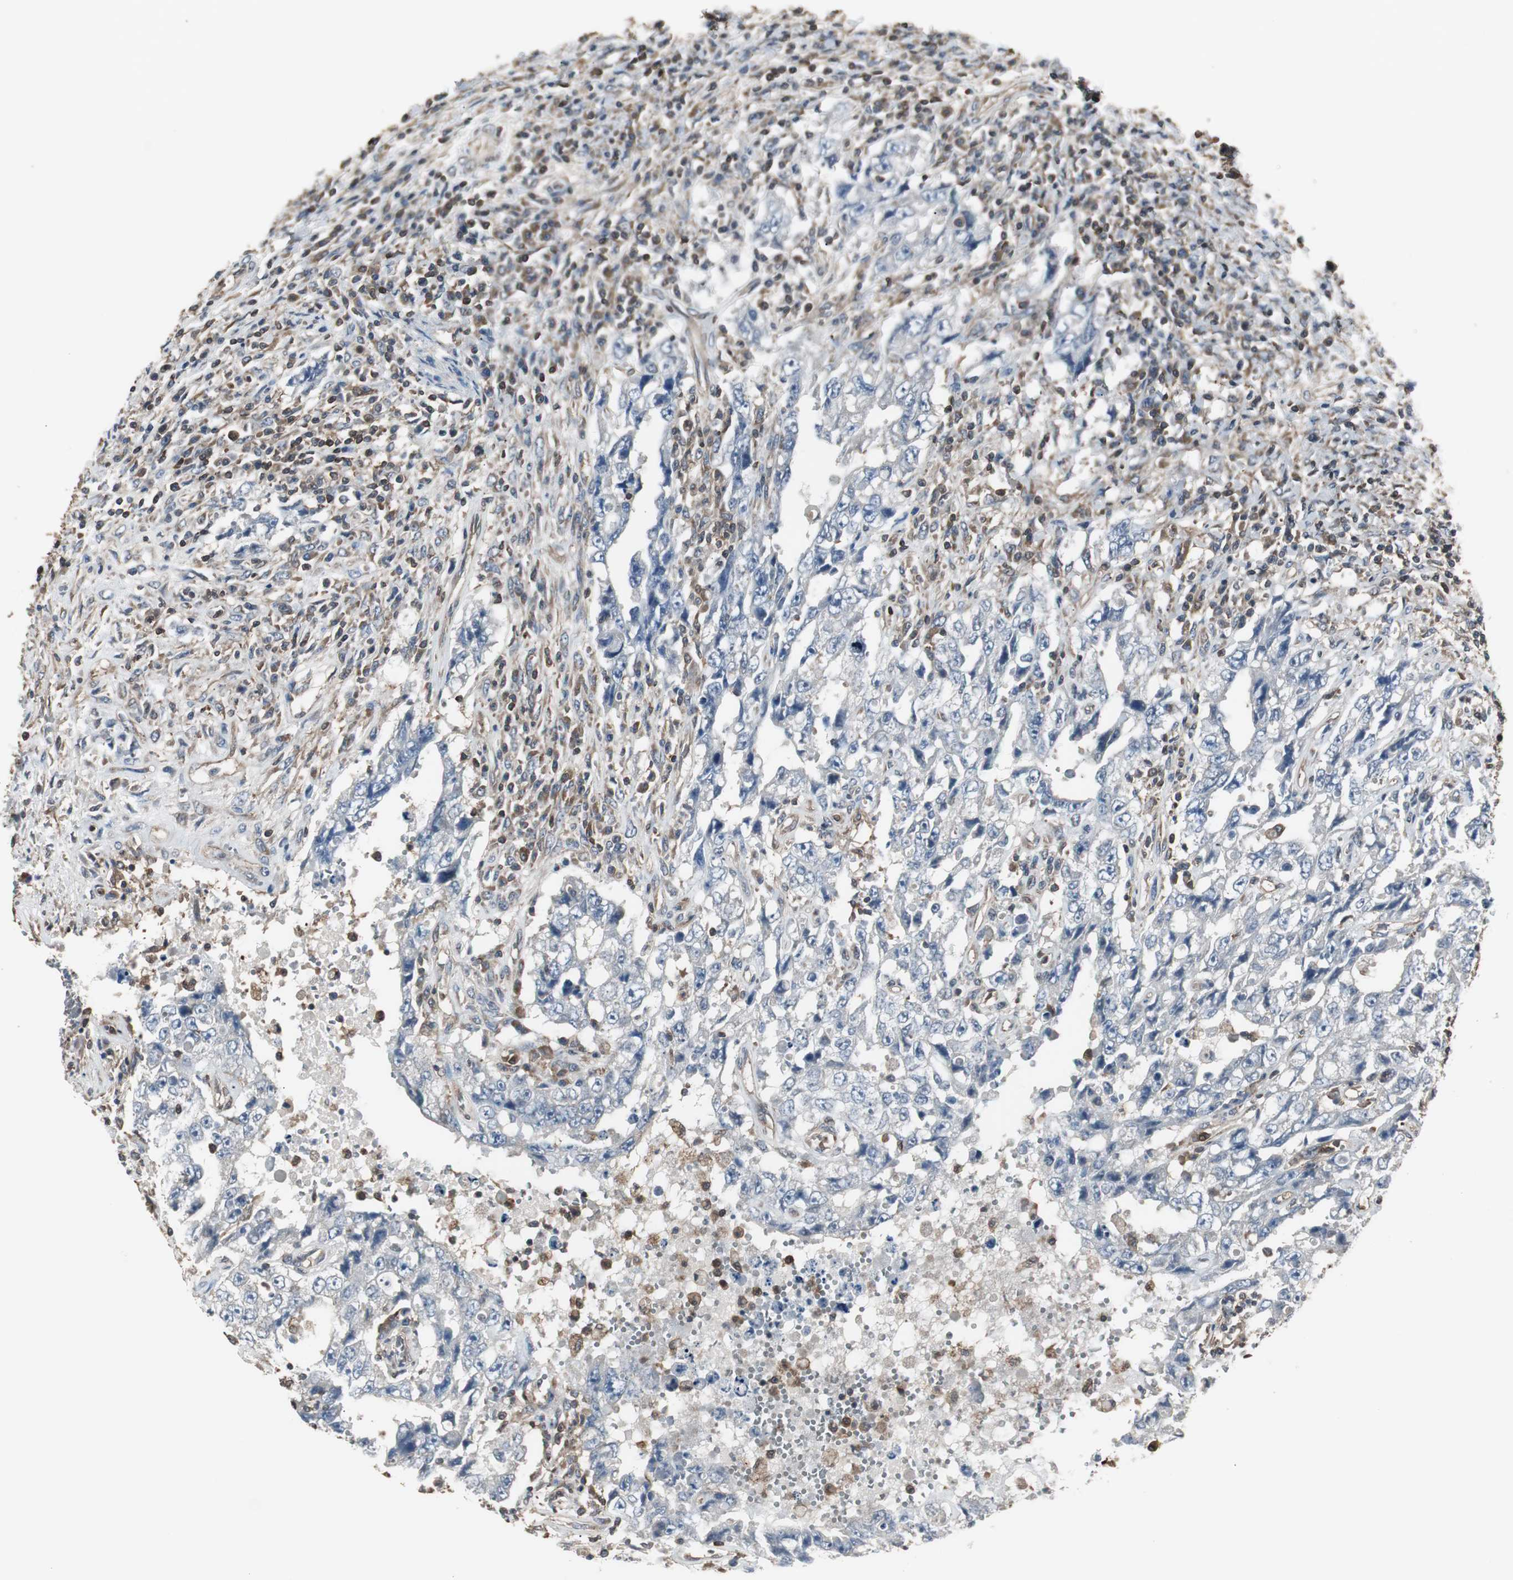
{"staining": {"intensity": "negative", "quantity": "none", "location": "none"}, "tissue": "testis cancer", "cell_type": "Tumor cells", "image_type": "cancer", "snomed": [{"axis": "morphology", "description": "Carcinoma, Embryonal, NOS"}, {"axis": "topography", "description": "Testis"}], "caption": "A photomicrograph of human embryonal carcinoma (testis) is negative for staining in tumor cells.", "gene": "CAPNS1", "patient": {"sex": "male", "age": 26}}